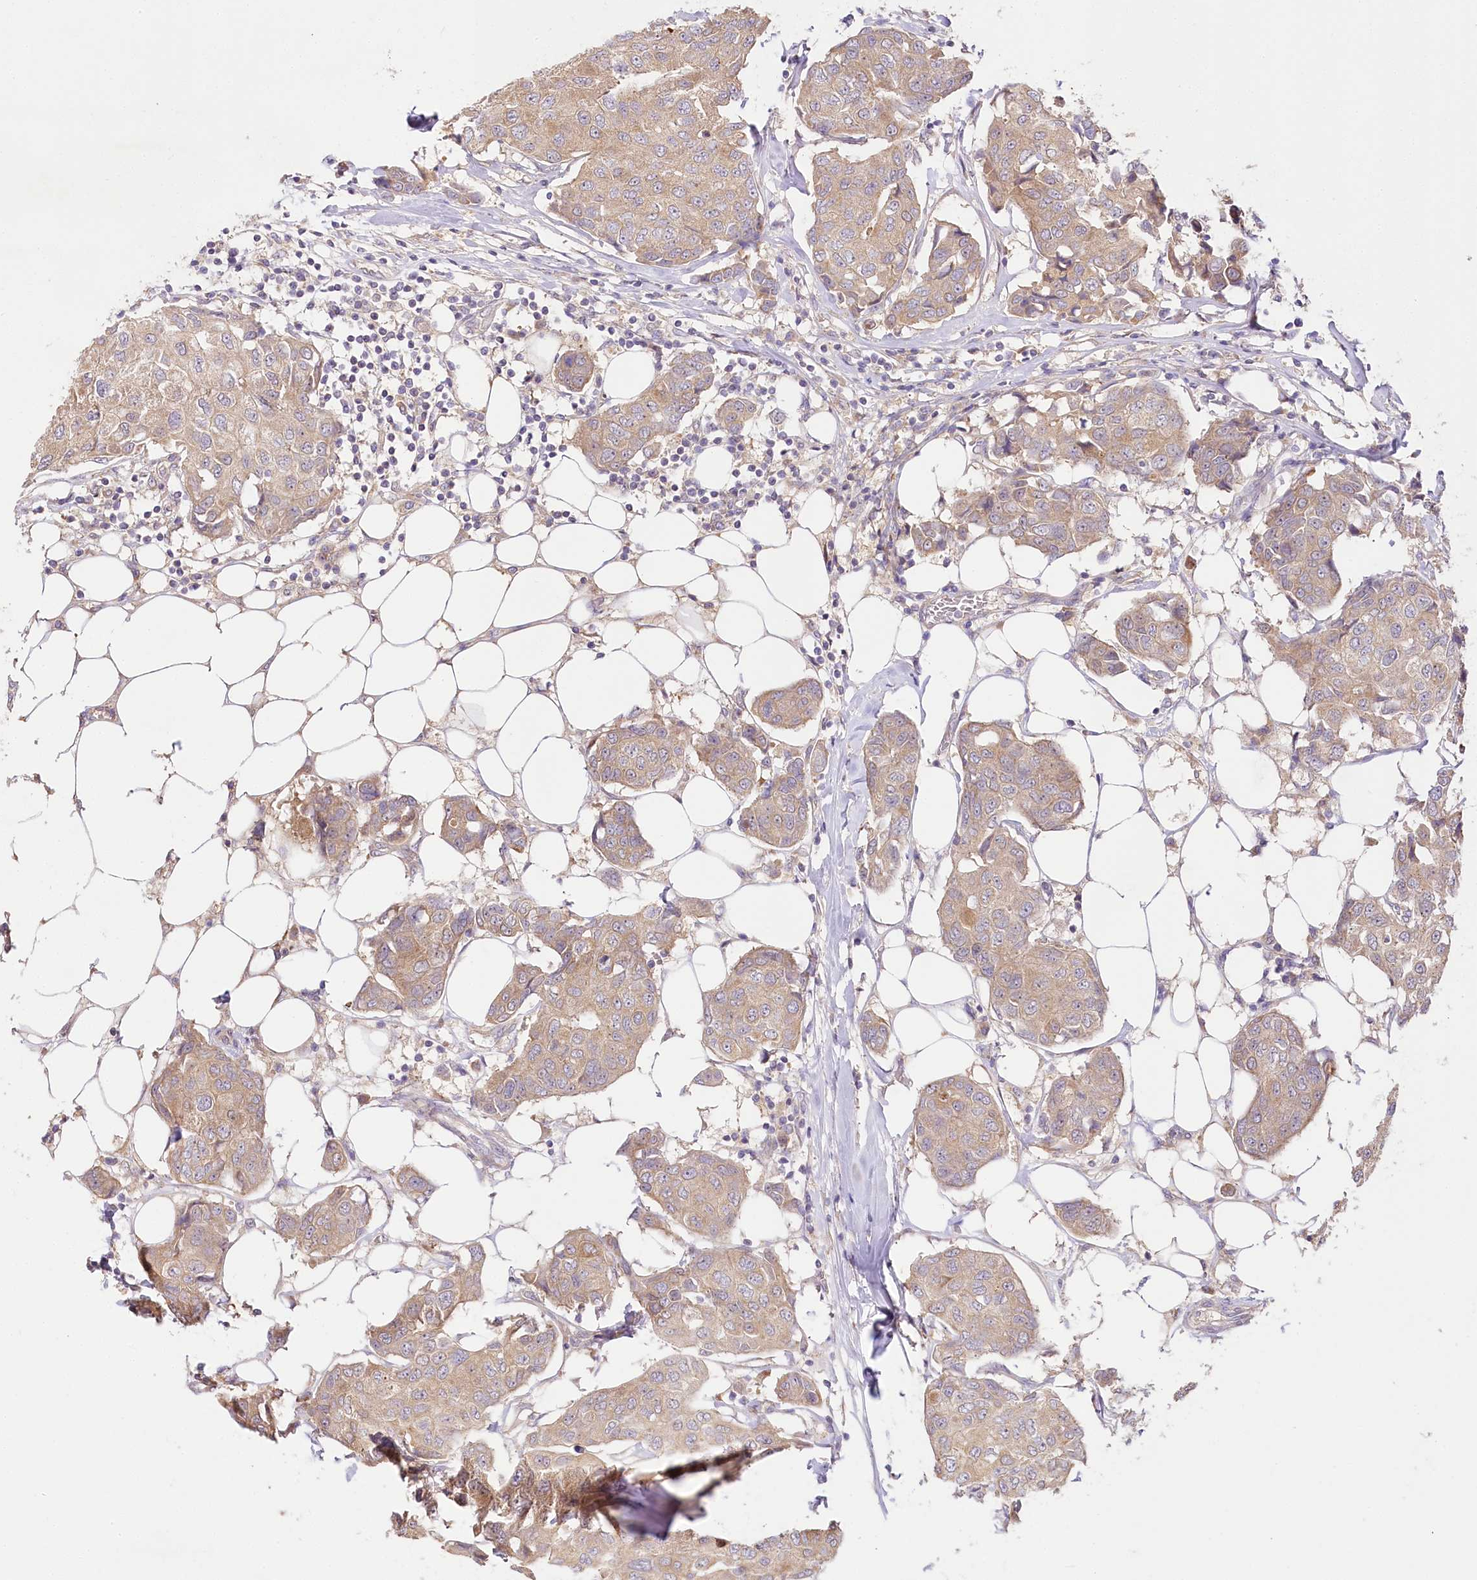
{"staining": {"intensity": "weak", "quantity": ">75%", "location": "cytoplasmic/membranous"}, "tissue": "breast cancer", "cell_type": "Tumor cells", "image_type": "cancer", "snomed": [{"axis": "morphology", "description": "Duct carcinoma"}, {"axis": "topography", "description": "Breast"}], "caption": "DAB immunohistochemical staining of human breast cancer (intraductal carcinoma) reveals weak cytoplasmic/membranous protein positivity in about >75% of tumor cells. (Brightfield microscopy of DAB IHC at high magnification).", "gene": "PYROXD1", "patient": {"sex": "female", "age": 80}}